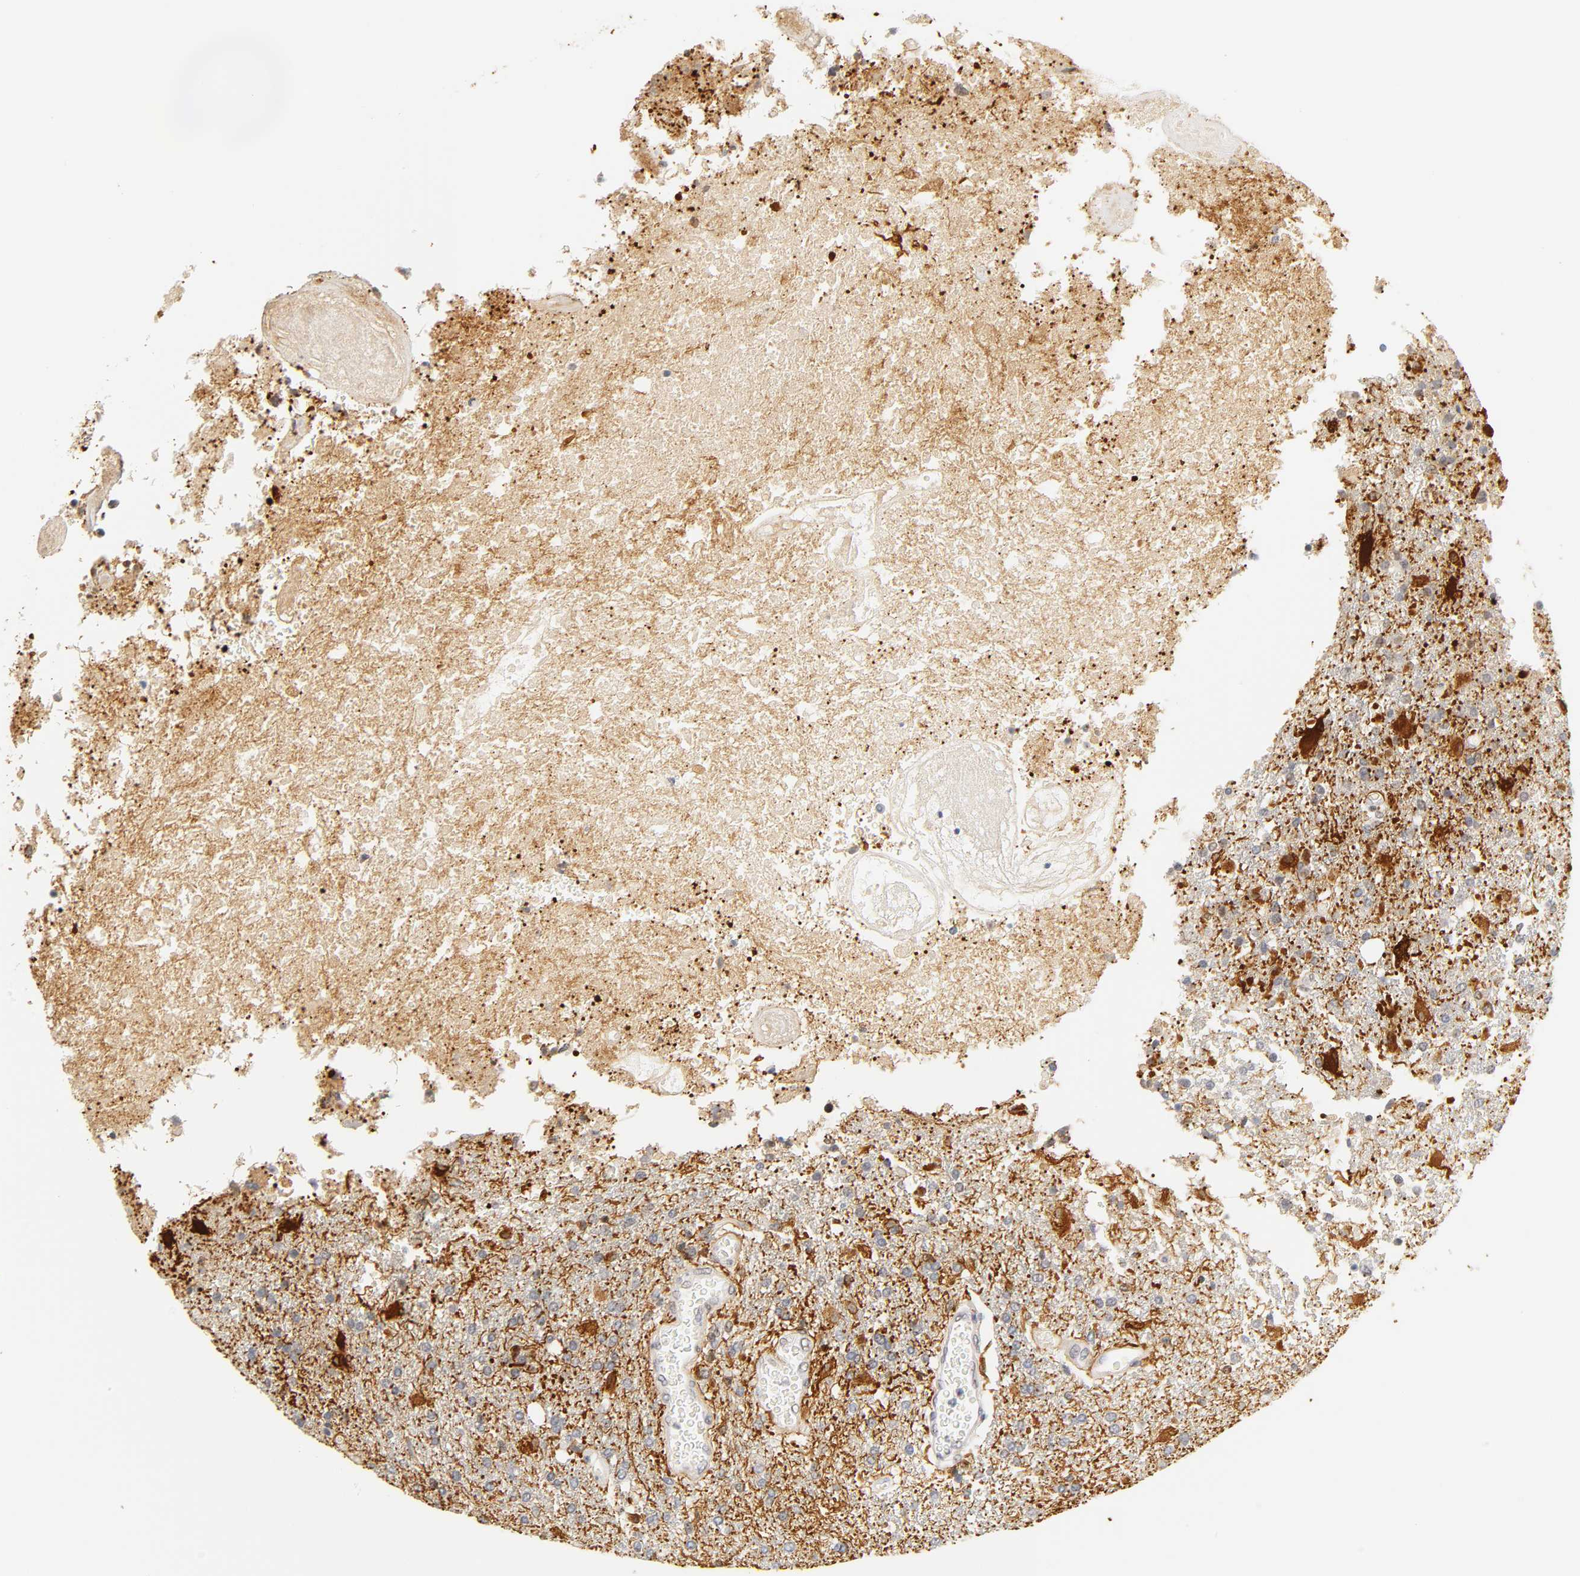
{"staining": {"intensity": "moderate", "quantity": "<25%", "location": "cytoplasmic/membranous"}, "tissue": "glioma", "cell_type": "Tumor cells", "image_type": "cancer", "snomed": [{"axis": "morphology", "description": "Glioma, malignant, High grade"}, {"axis": "topography", "description": "Cerebral cortex"}], "caption": "A high-resolution micrograph shows IHC staining of malignant glioma (high-grade), which reveals moderate cytoplasmic/membranous positivity in approximately <25% of tumor cells.", "gene": "MNAT1", "patient": {"sex": "male", "age": 79}}